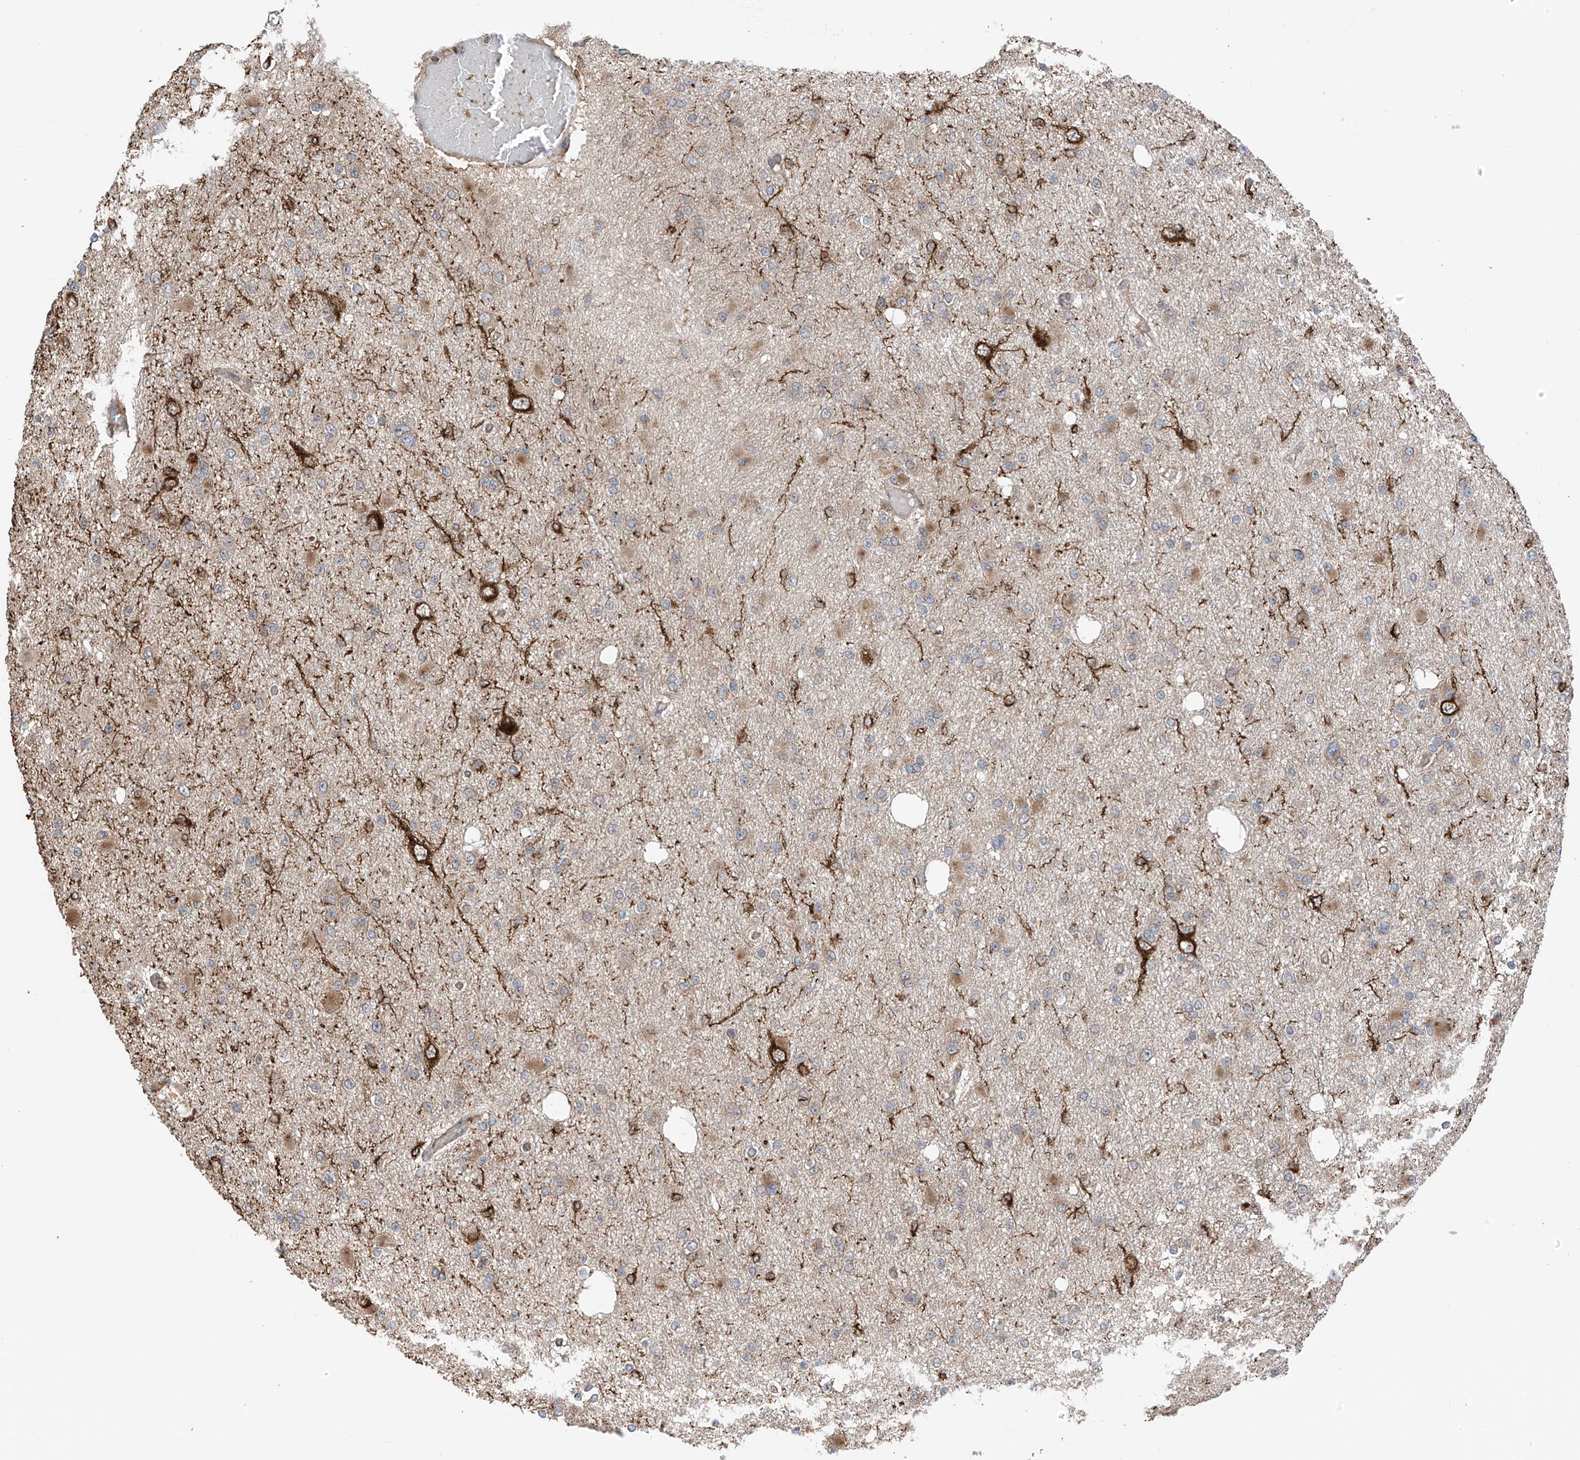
{"staining": {"intensity": "weak", "quantity": "25%-75%", "location": "cytoplasmic/membranous"}, "tissue": "glioma", "cell_type": "Tumor cells", "image_type": "cancer", "snomed": [{"axis": "morphology", "description": "Glioma, malignant, Low grade"}, {"axis": "topography", "description": "Brain"}], "caption": "Immunohistochemistry (IHC) (DAB (3,3'-diaminobenzidine)) staining of glioma shows weak cytoplasmic/membranous protein expression in about 25%-75% of tumor cells. (DAB IHC, brown staining for protein, blue staining for nuclei).", "gene": "ZNF189", "patient": {"sex": "female", "age": 22}}